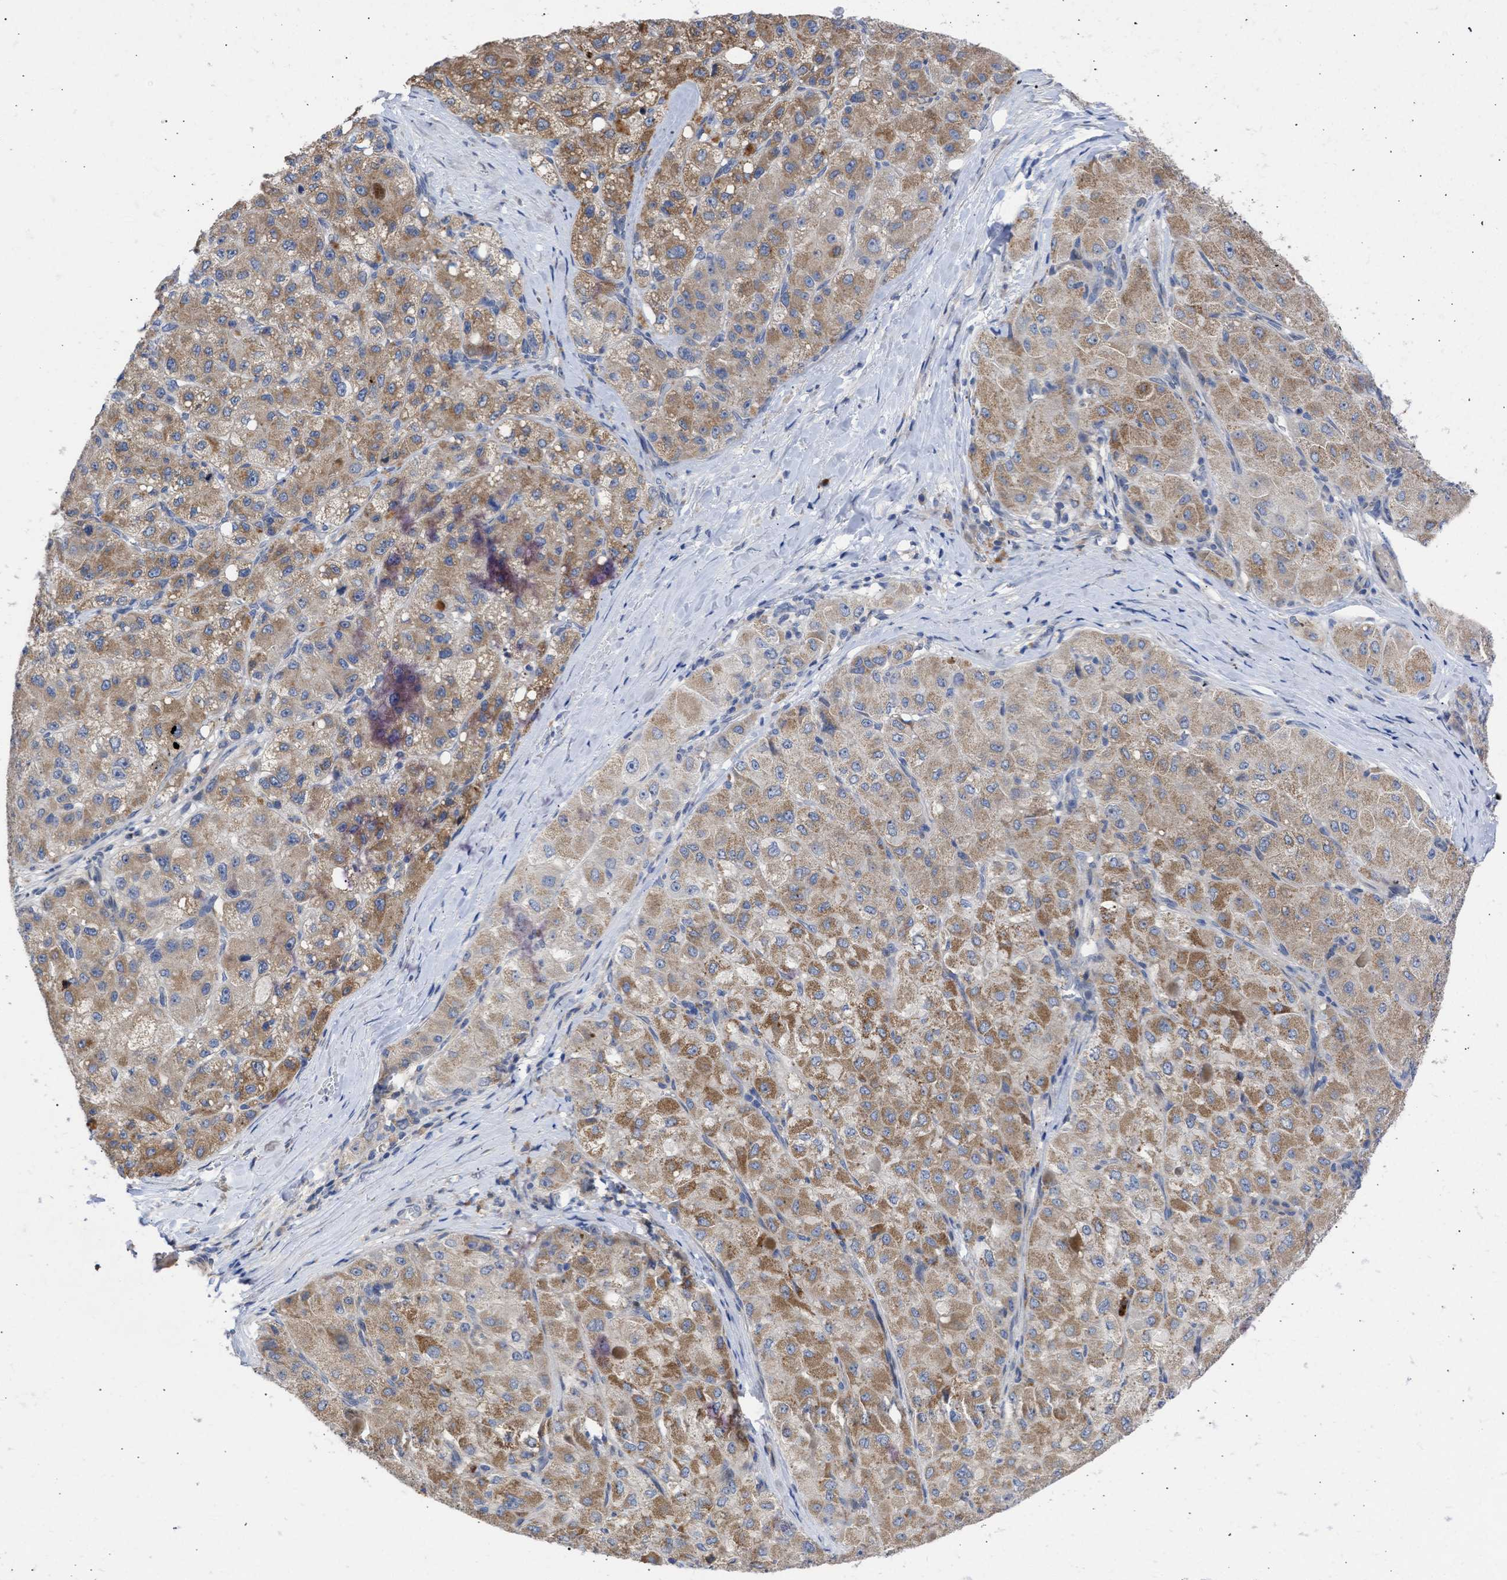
{"staining": {"intensity": "moderate", "quantity": ">75%", "location": "cytoplasmic/membranous"}, "tissue": "liver cancer", "cell_type": "Tumor cells", "image_type": "cancer", "snomed": [{"axis": "morphology", "description": "Carcinoma, Hepatocellular, NOS"}, {"axis": "topography", "description": "Liver"}], "caption": "High-magnification brightfield microscopy of hepatocellular carcinoma (liver) stained with DAB (brown) and counterstained with hematoxylin (blue). tumor cells exhibit moderate cytoplasmic/membranous positivity is seen in approximately>75% of cells. The staining is performed using DAB (3,3'-diaminobenzidine) brown chromogen to label protein expression. The nuclei are counter-stained blue using hematoxylin.", "gene": "ARHGEF4", "patient": {"sex": "male", "age": 80}}